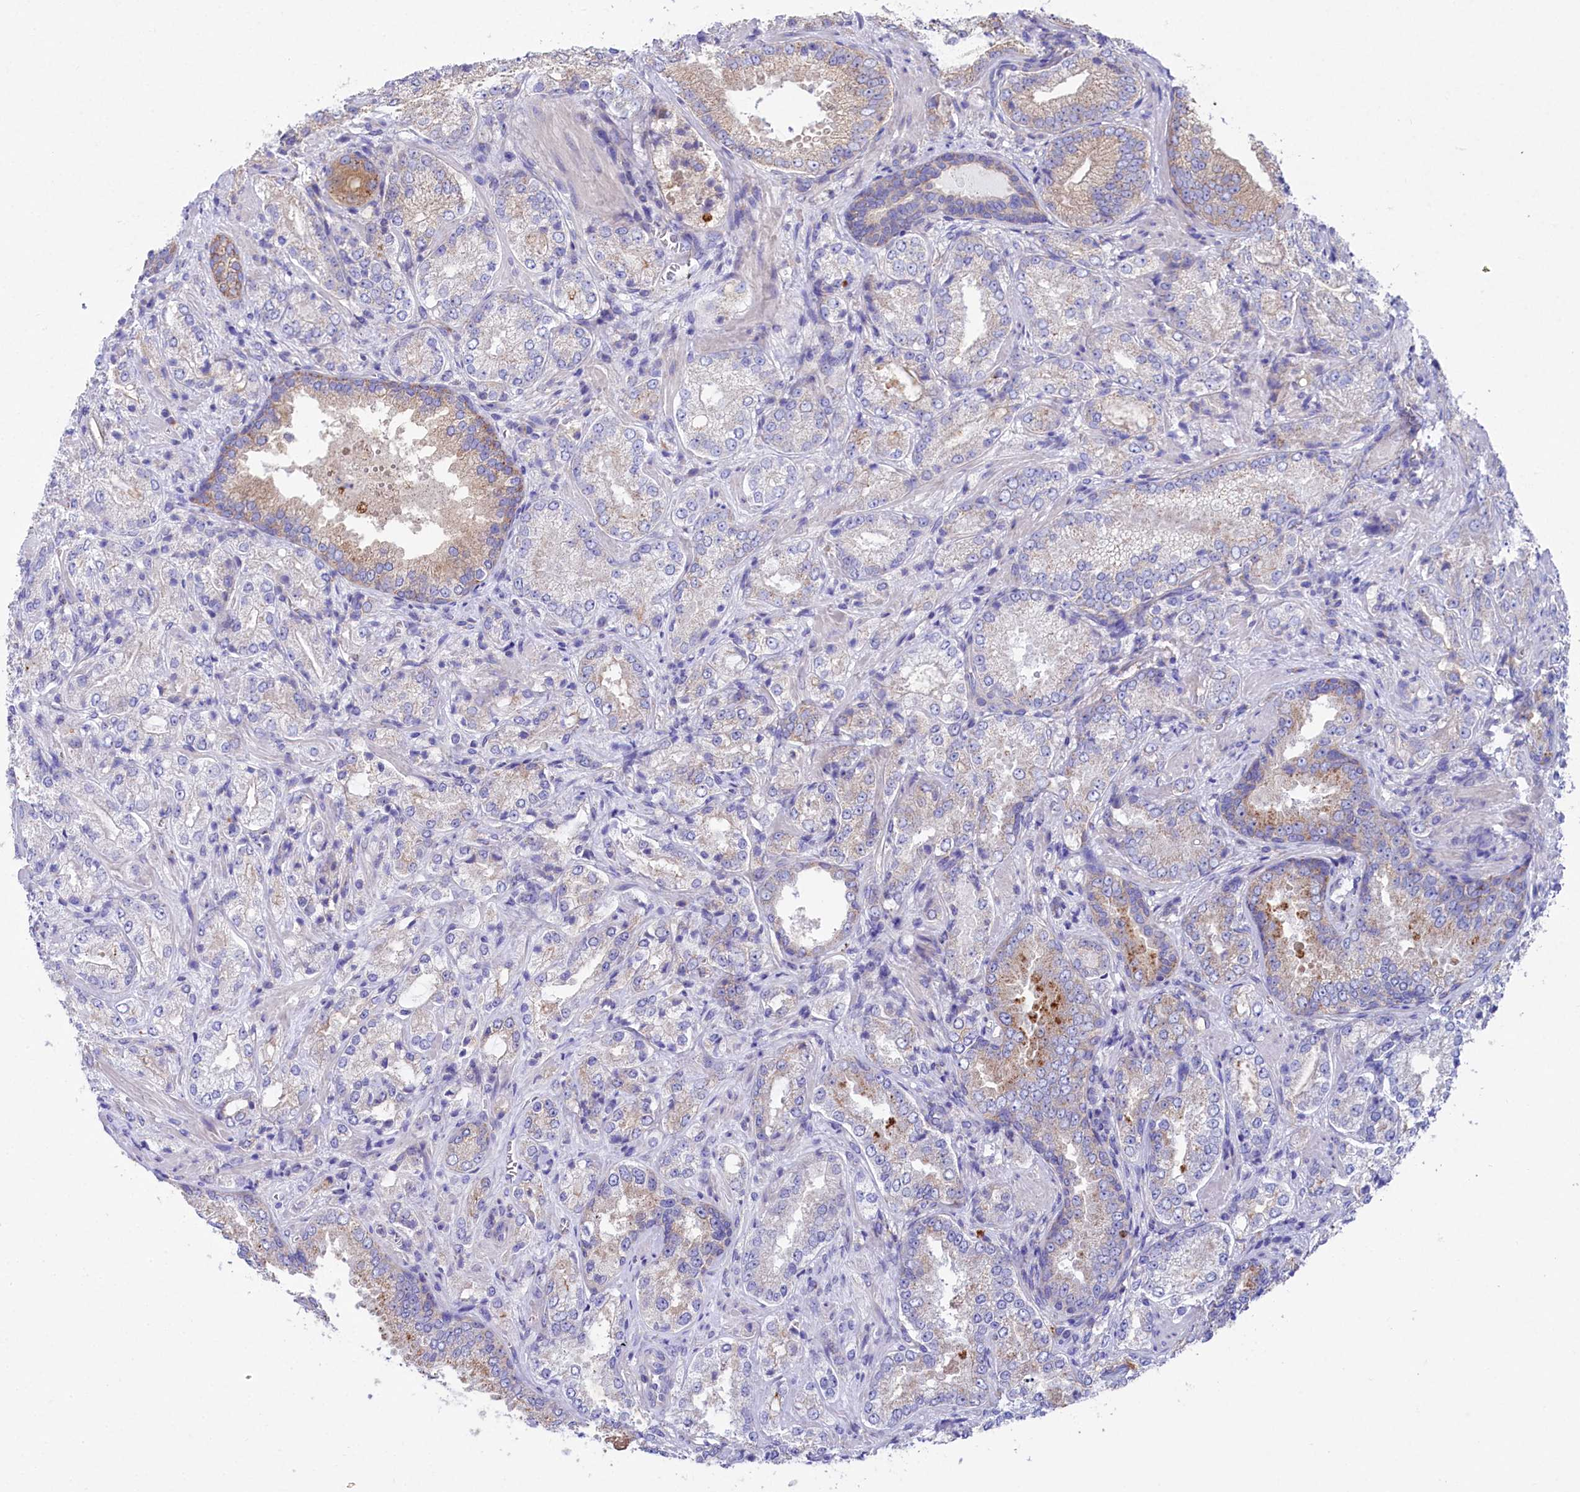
{"staining": {"intensity": "moderate", "quantity": "25%-75%", "location": "cytoplasmic/membranous"}, "tissue": "prostate cancer", "cell_type": "Tumor cells", "image_type": "cancer", "snomed": [{"axis": "morphology", "description": "Adenocarcinoma, Low grade"}, {"axis": "topography", "description": "Prostate"}], "caption": "Moderate cytoplasmic/membranous protein expression is identified in approximately 25%-75% of tumor cells in prostate cancer. (DAB (3,3'-diaminobenzidine) IHC, brown staining for protein, blue staining for nuclei).", "gene": "VPS26B", "patient": {"sex": "male", "age": 74}}